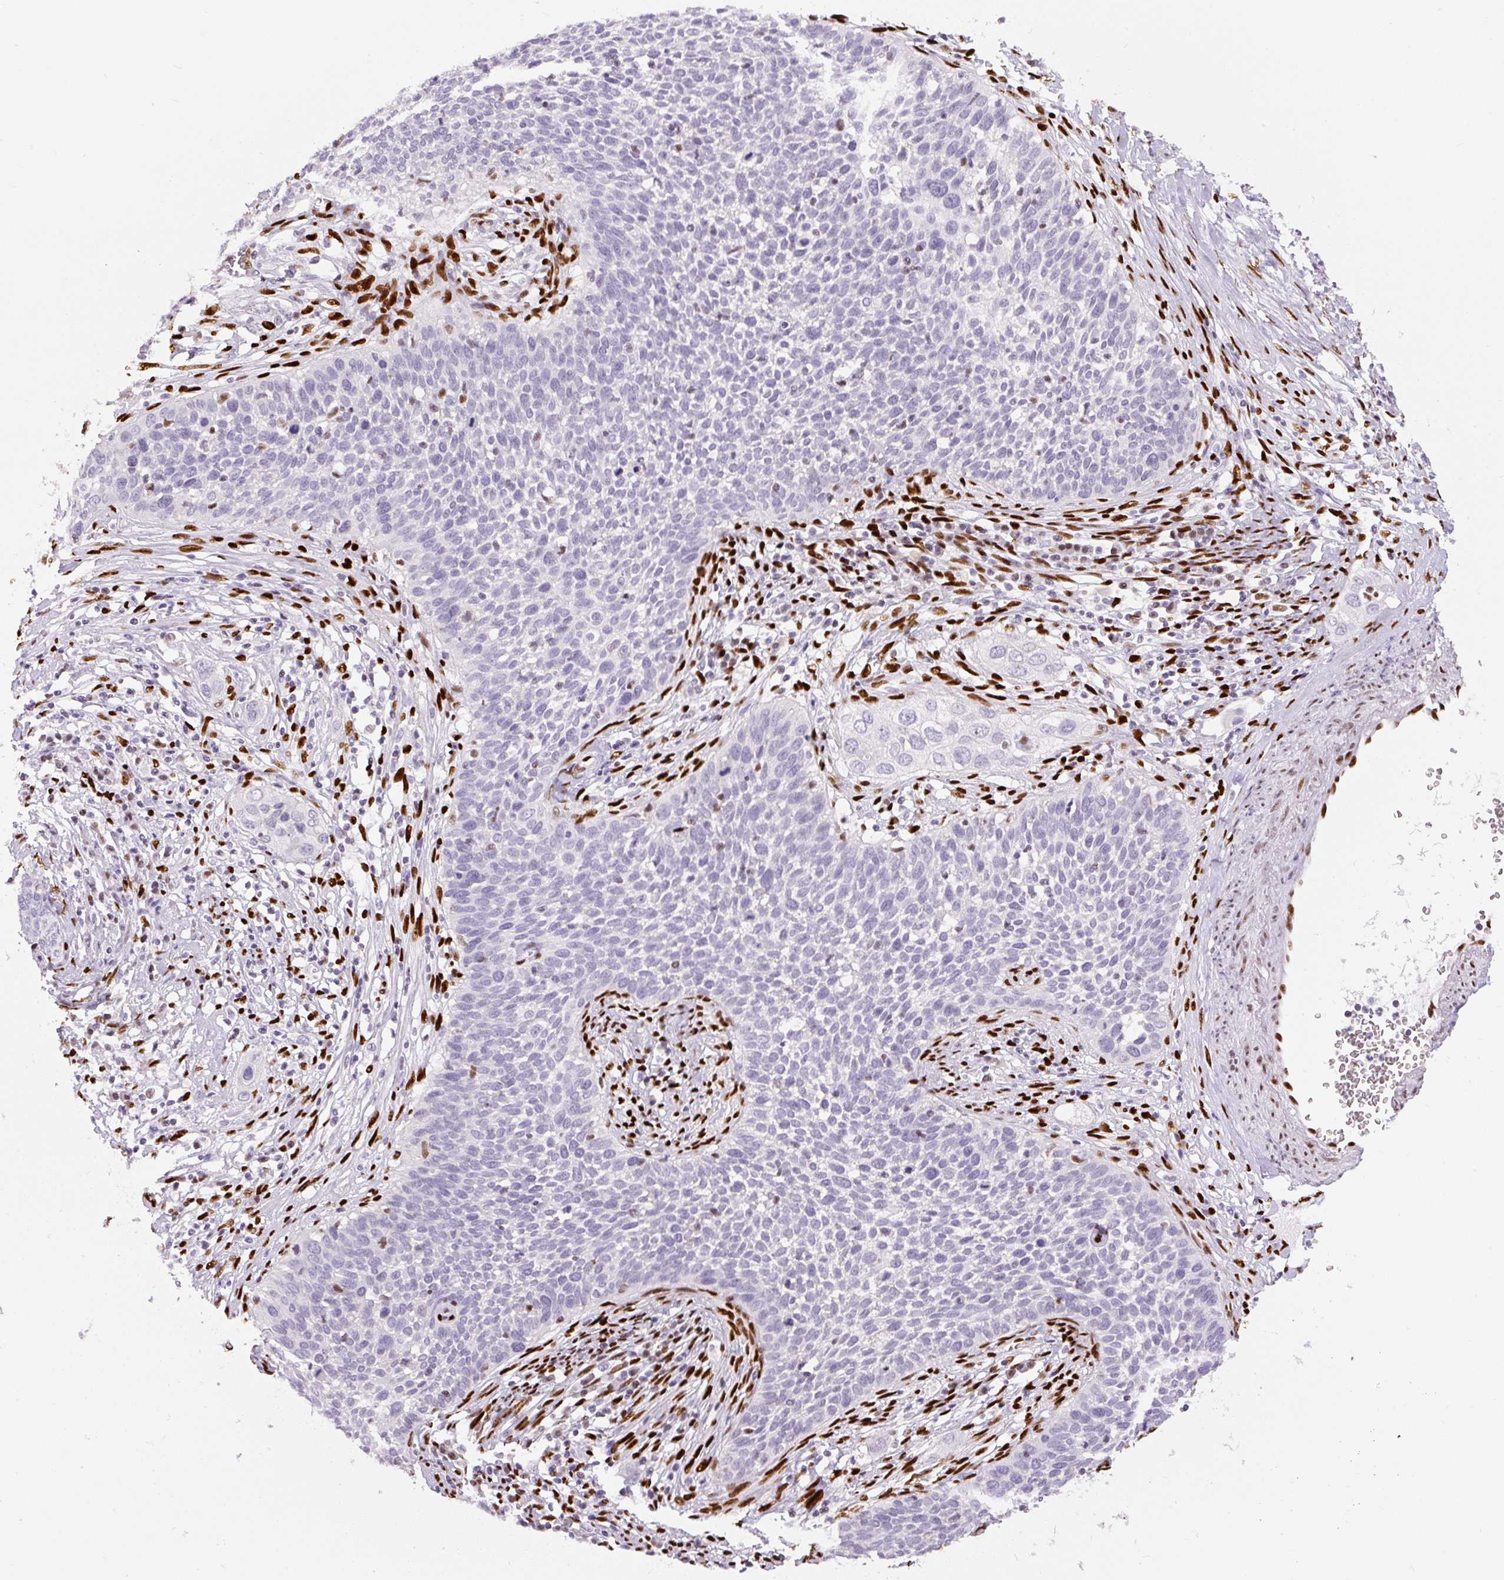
{"staining": {"intensity": "negative", "quantity": "none", "location": "none"}, "tissue": "cervical cancer", "cell_type": "Tumor cells", "image_type": "cancer", "snomed": [{"axis": "morphology", "description": "Squamous cell carcinoma, NOS"}, {"axis": "topography", "description": "Cervix"}], "caption": "Immunohistochemical staining of human cervical cancer (squamous cell carcinoma) displays no significant staining in tumor cells.", "gene": "ZEB1", "patient": {"sex": "female", "age": 34}}